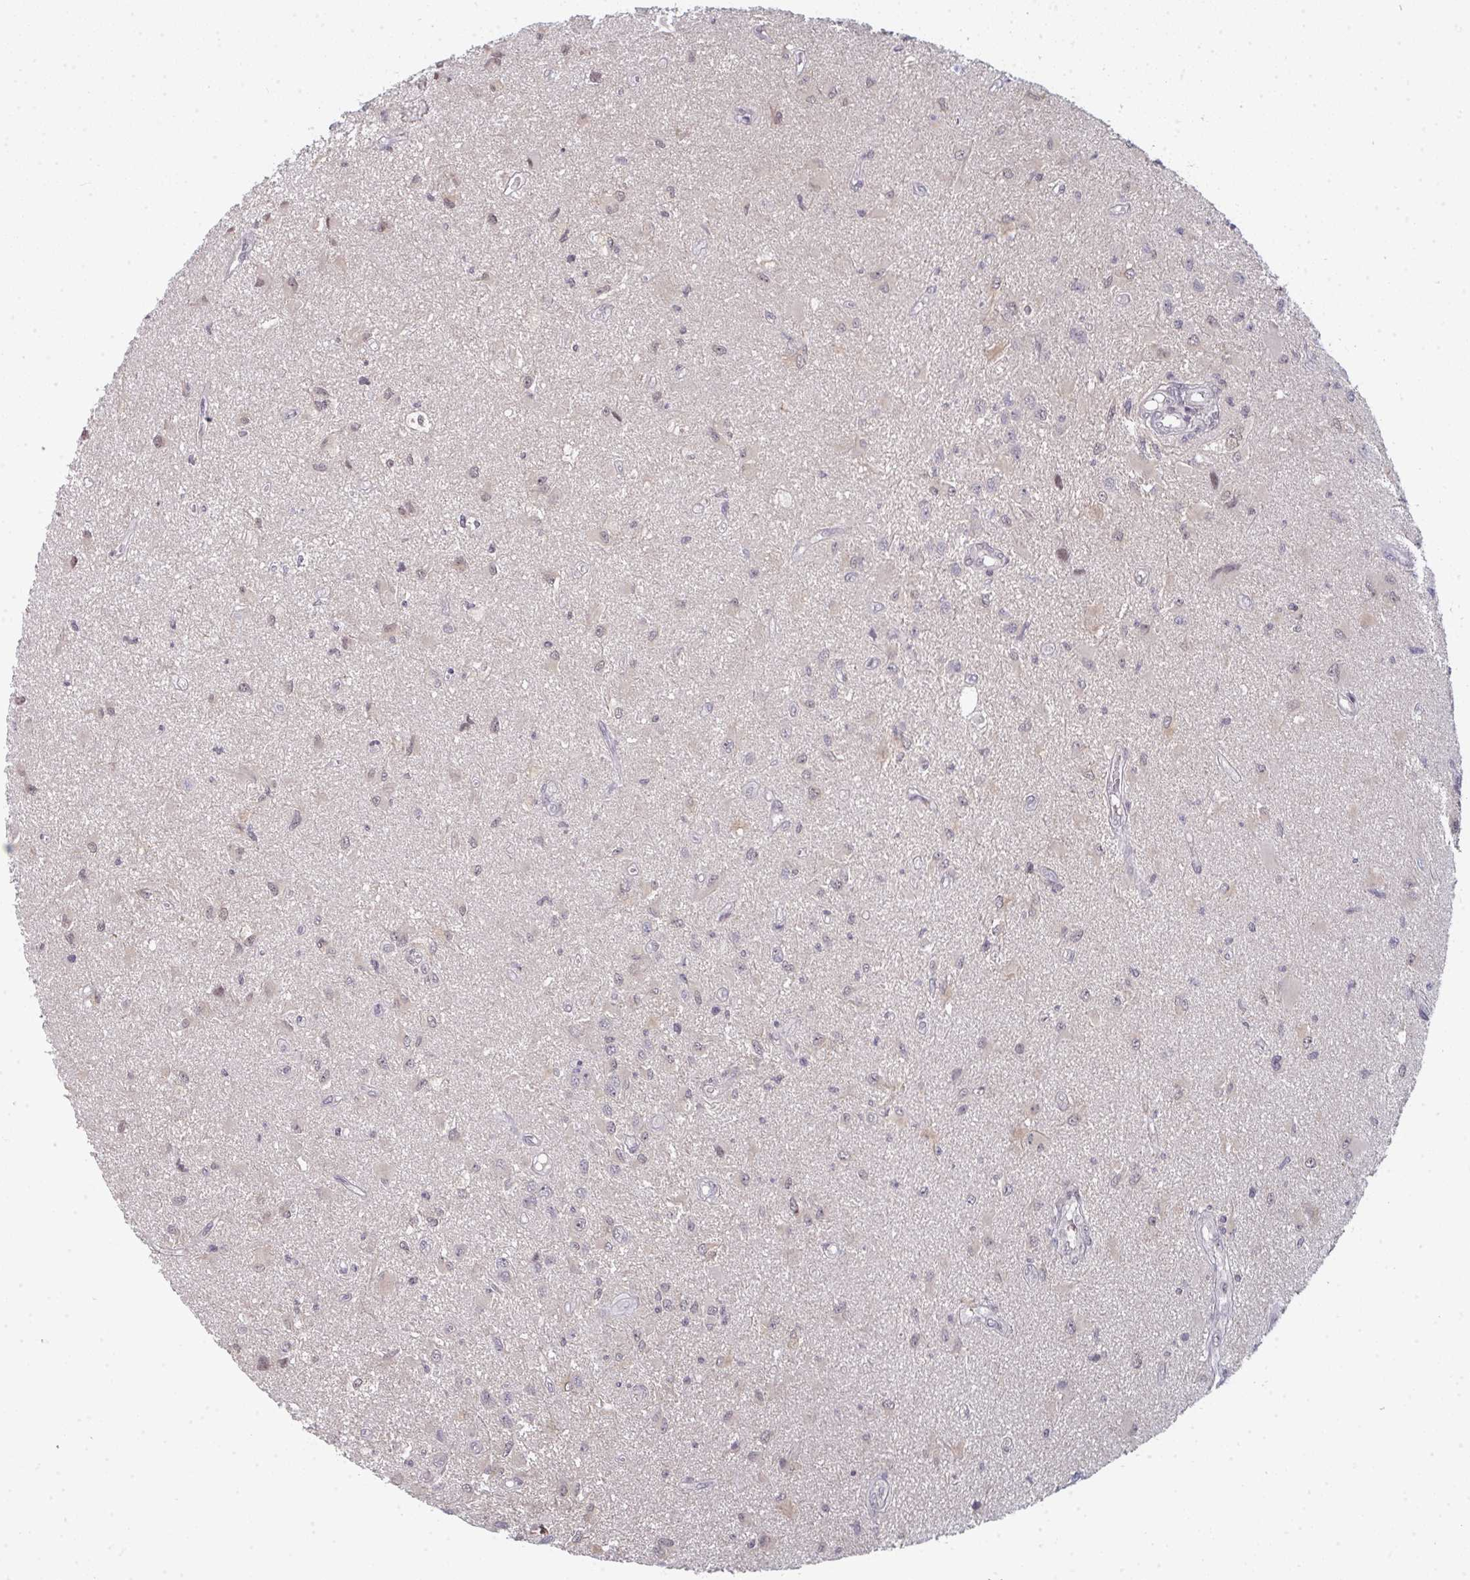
{"staining": {"intensity": "negative", "quantity": "none", "location": "none"}, "tissue": "glioma", "cell_type": "Tumor cells", "image_type": "cancer", "snomed": [{"axis": "morphology", "description": "Glioma, malignant, High grade"}, {"axis": "topography", "description": "Brain"}], "caption": "Malignant high-grade glioma stained for a protein using IHC demonstrates no positivity tumor cells.", "gene": "ATF1", "patient": {"sex": "male", "age": 67}}